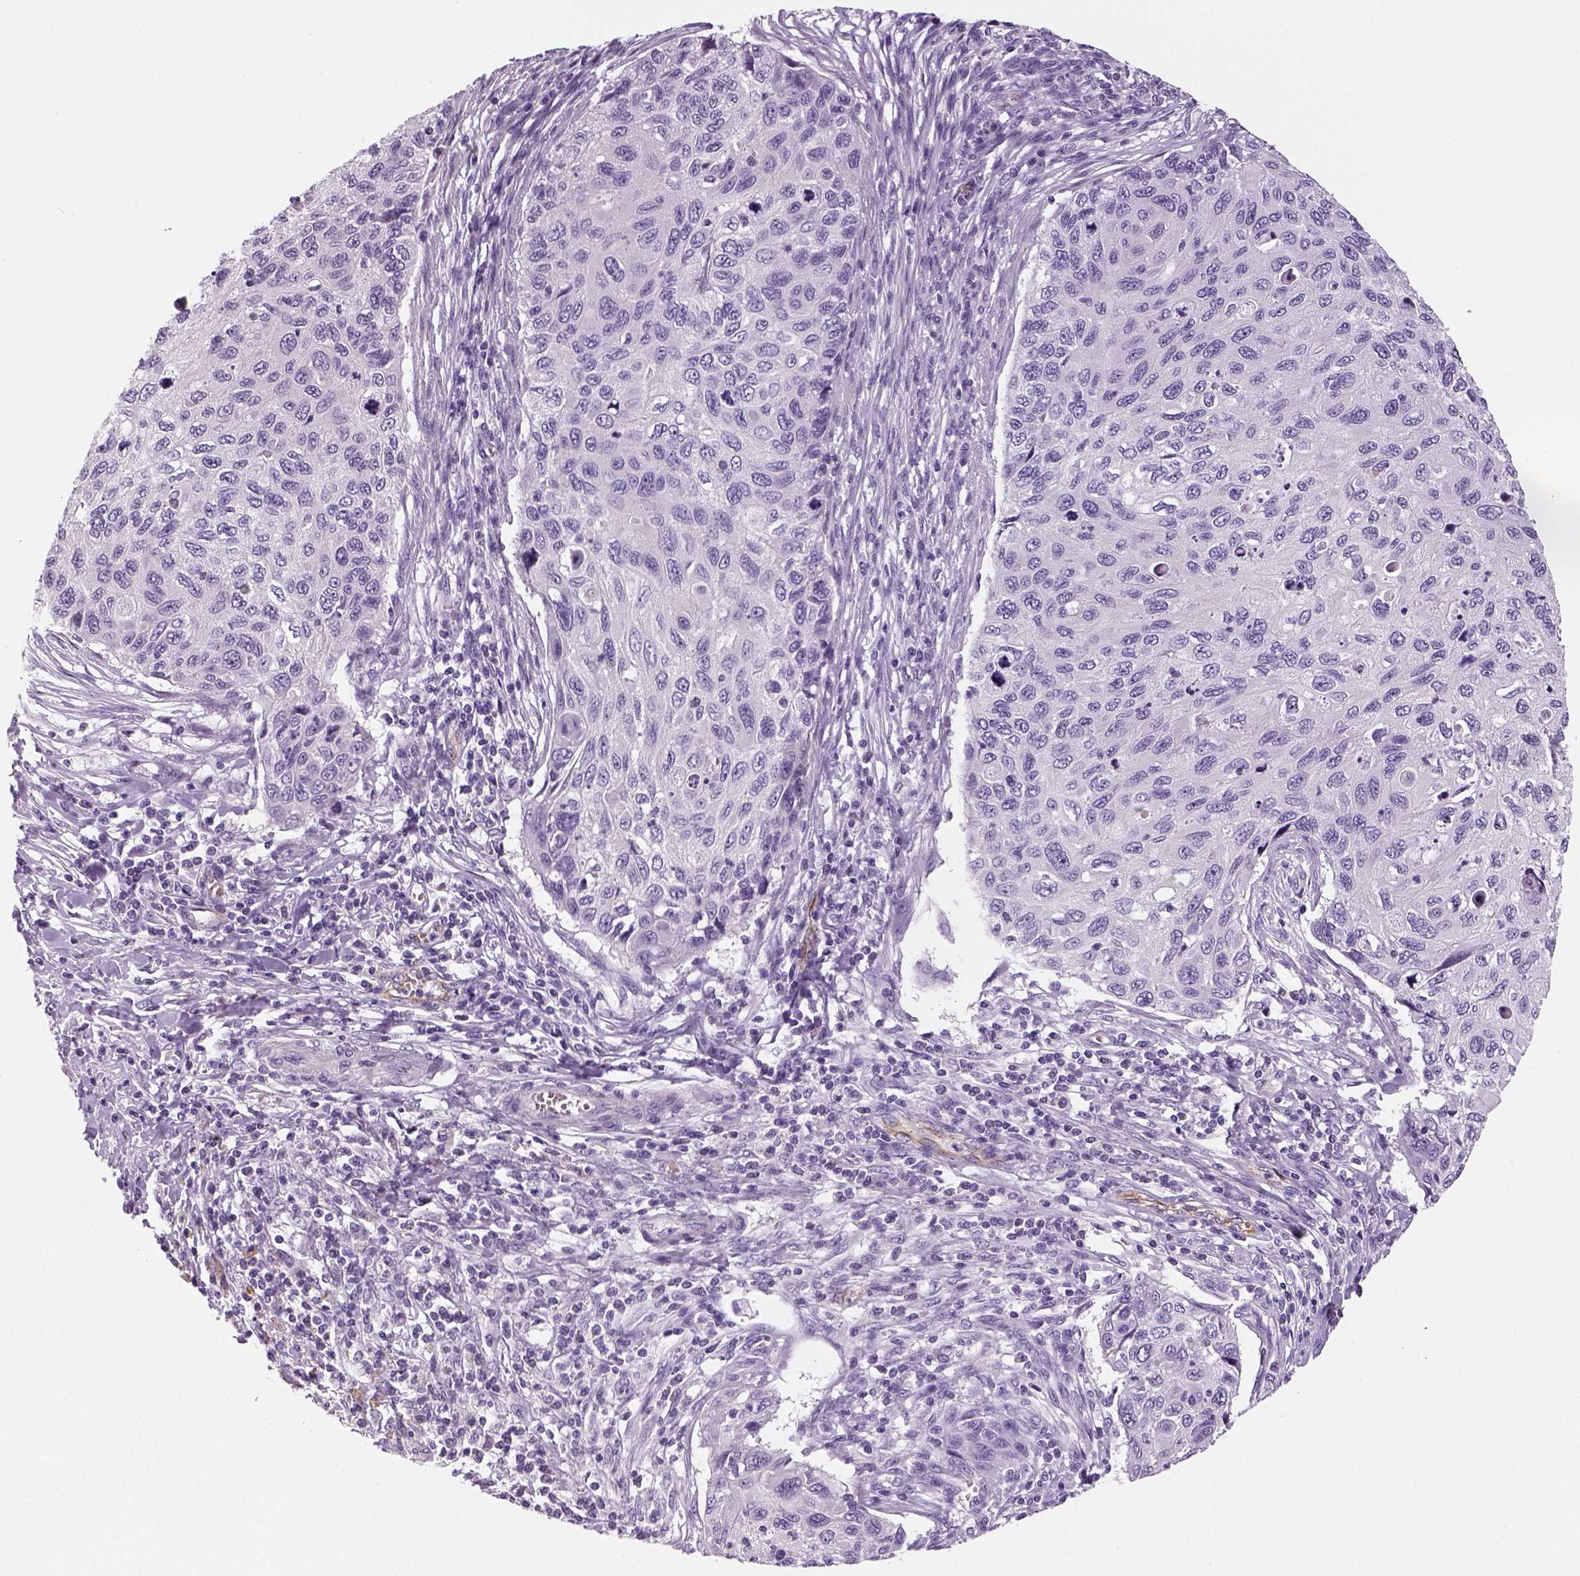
{"staining": {"intensity": "negative", "quantity": "none", "location": "none"}, "tissue": "cervical cancer", "cell_type": "Tumor cells", "image_type": "cancer", "snomed": [{"axis": "morphology", "description": "Squamous cell carcinoma, NOS"}, {"axis": "topography", "description": "Cervix"}], "caption": "The histopathology image shows no staining of tumor cells in squamous cell carcinoma (cervical). Brightfield microscopy of immunohistochemistry (IHC) stained with DAB (brown) and hematoxylin (blue), captured at high magnification.", "gene": "TSPAN7", "patient": {"sex": "female", "age": 70}}